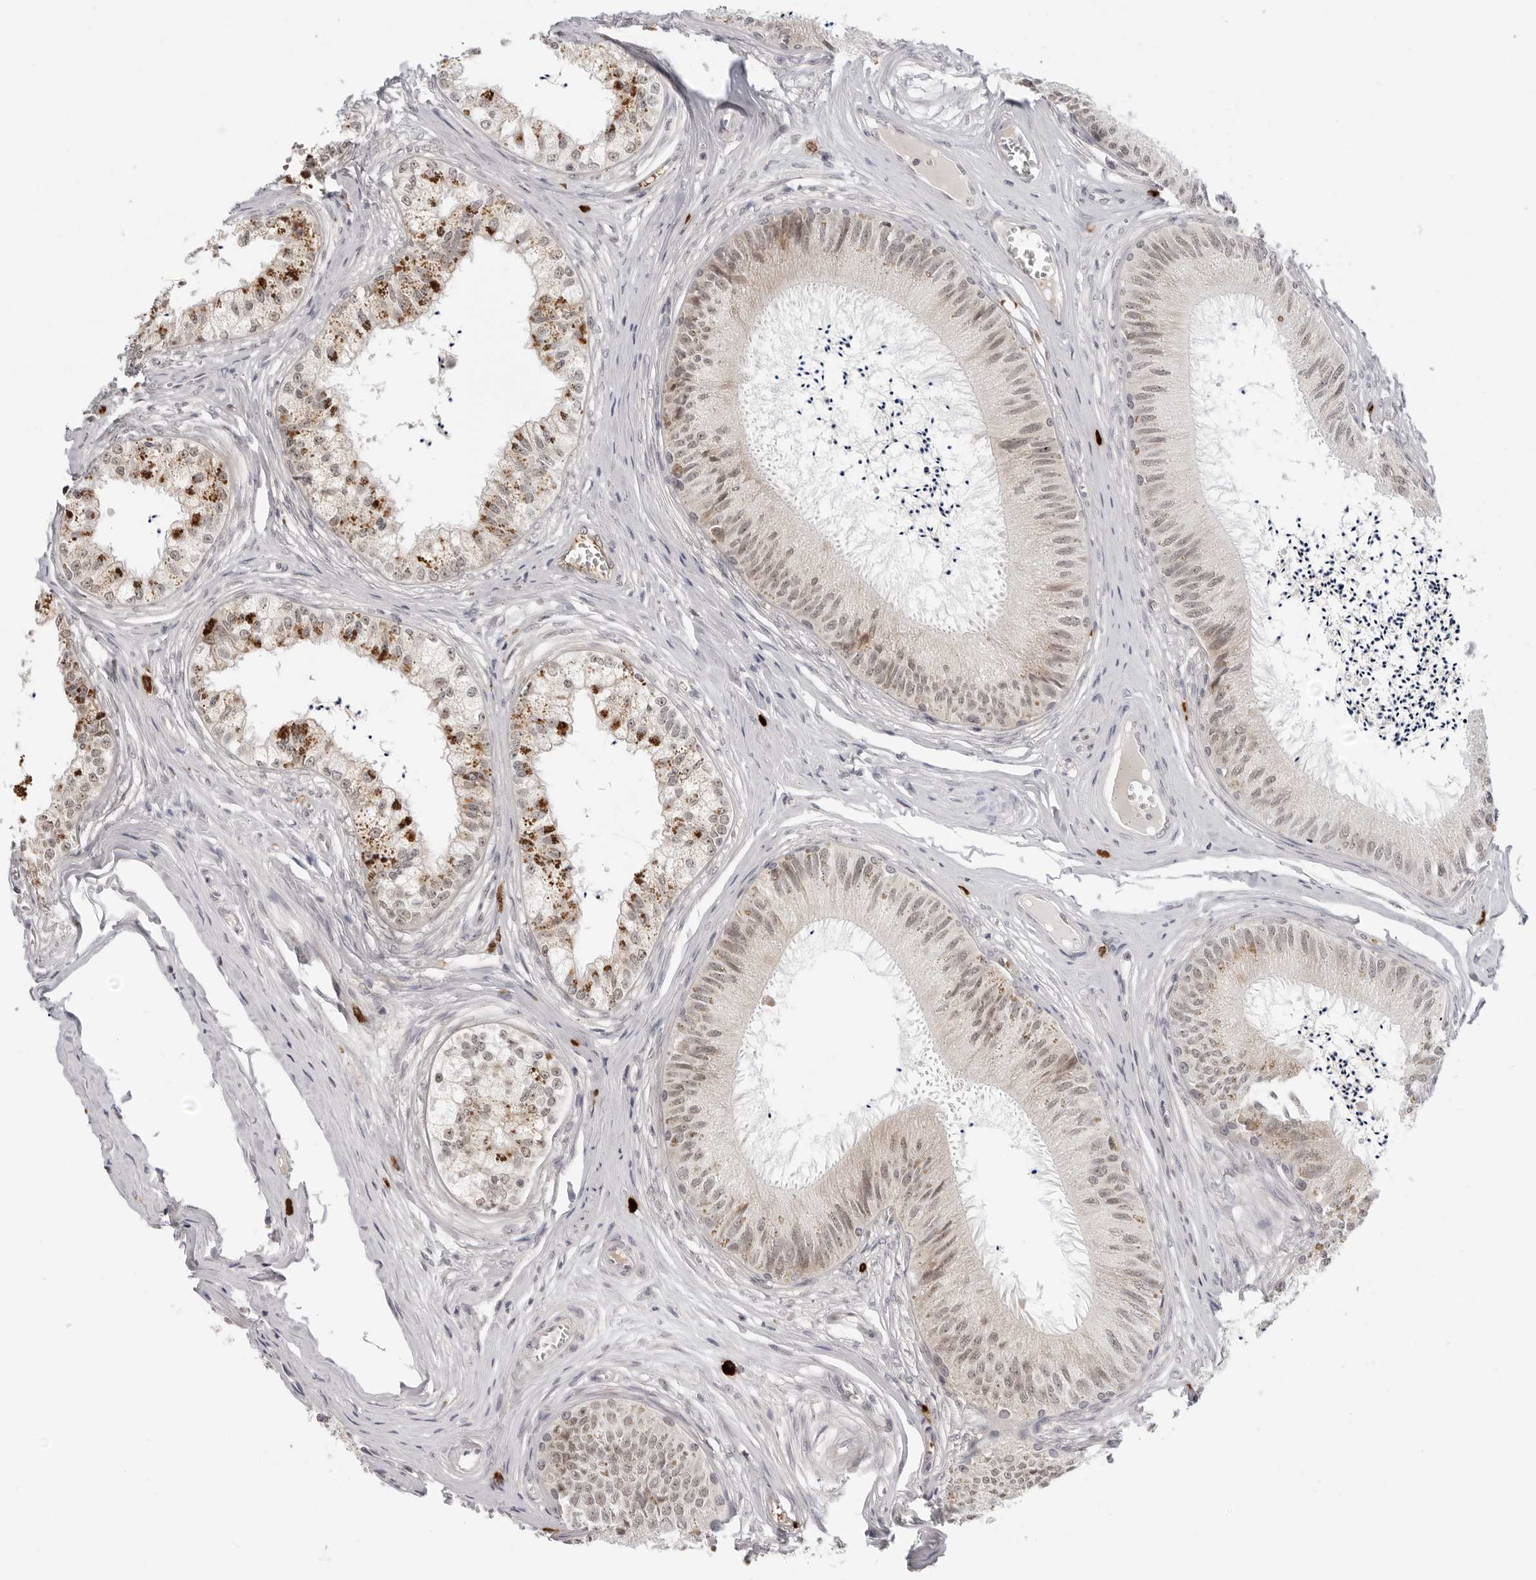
{"staining": {"intensity": "moderate", "quantity": ">75%", "location": "cytoplasmic/membranous,nuclear"}, "tissue": "epididymis", "cell_type": "Glandular cells", "image_type": "normal", "snomed": [{"axis": "morphology", "description": "Normal tissue, NOS"}, {"axis": "topography", "description": "Epididymis"}], "caption": "High-magnification brightfield microscopy of benign epididymis stained with DAB (3,3'-diaminobenzidine) (brown) and counterstained with hematoxylin (blue). glandular cells exhibit moderate cytoplasmic/membranous,nuclear expression is identified in about>75% of cells.", "gene": "SUGCT", "patient": {"sex": "male", "age": 79}}